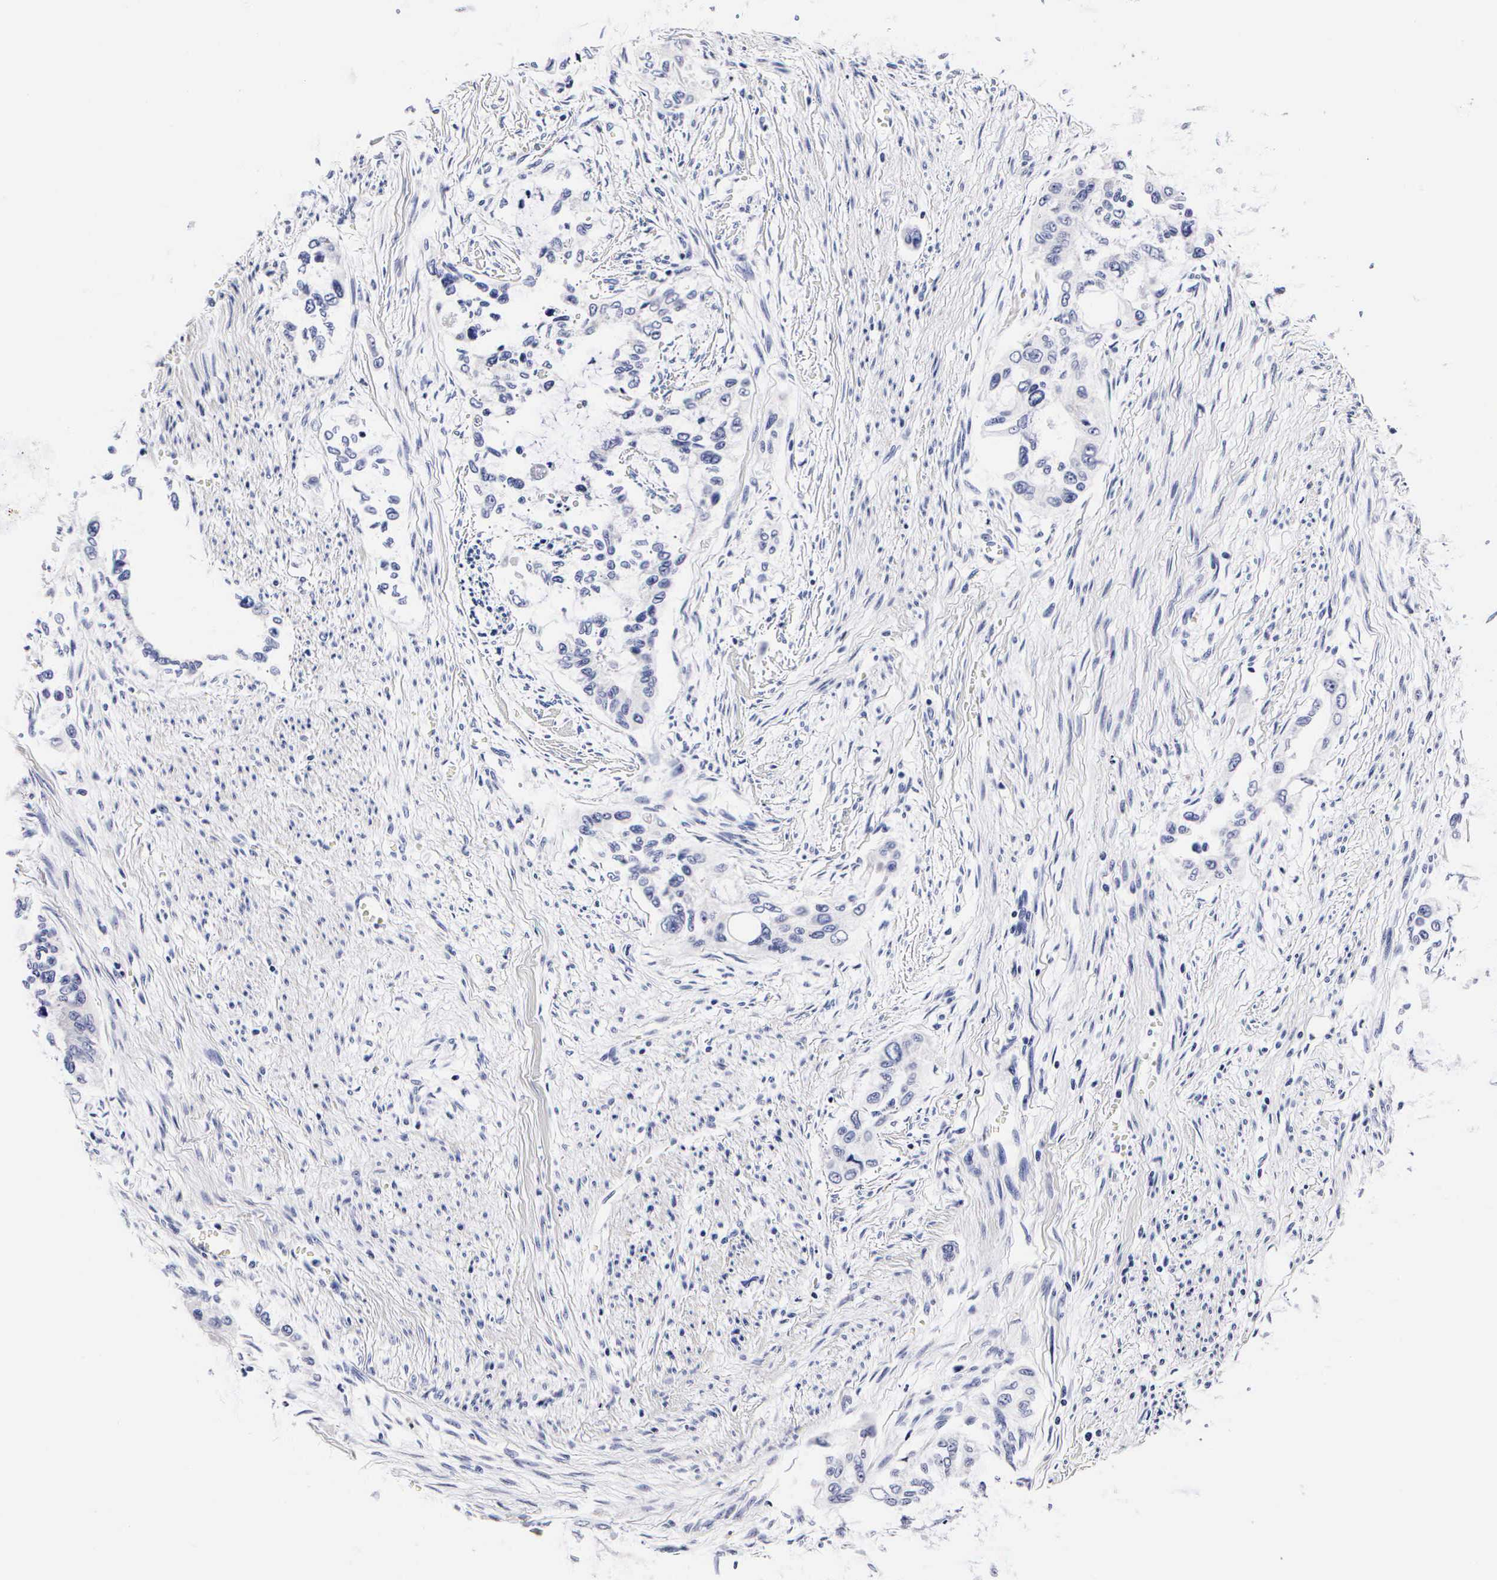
{"staining": {"intensity": "negative", "quantity": "none", "location": "none"}, "tissue": "pancreatic cancer", "cell_type": "Tumor cells", "image_type": "cancer", "snomed": [{"axis": "morphology", "description": "Adenocarcinoma, NOS"}, {"axis": "topography", "description": "Pancreas"}], "caption": "The photomicrograph demonstrates no significant expression in tumor cells of pancreatic cancer (adenocarcinoma).", "gene": "RNASE6", "patient": {"sex": "male", "age": 77}}